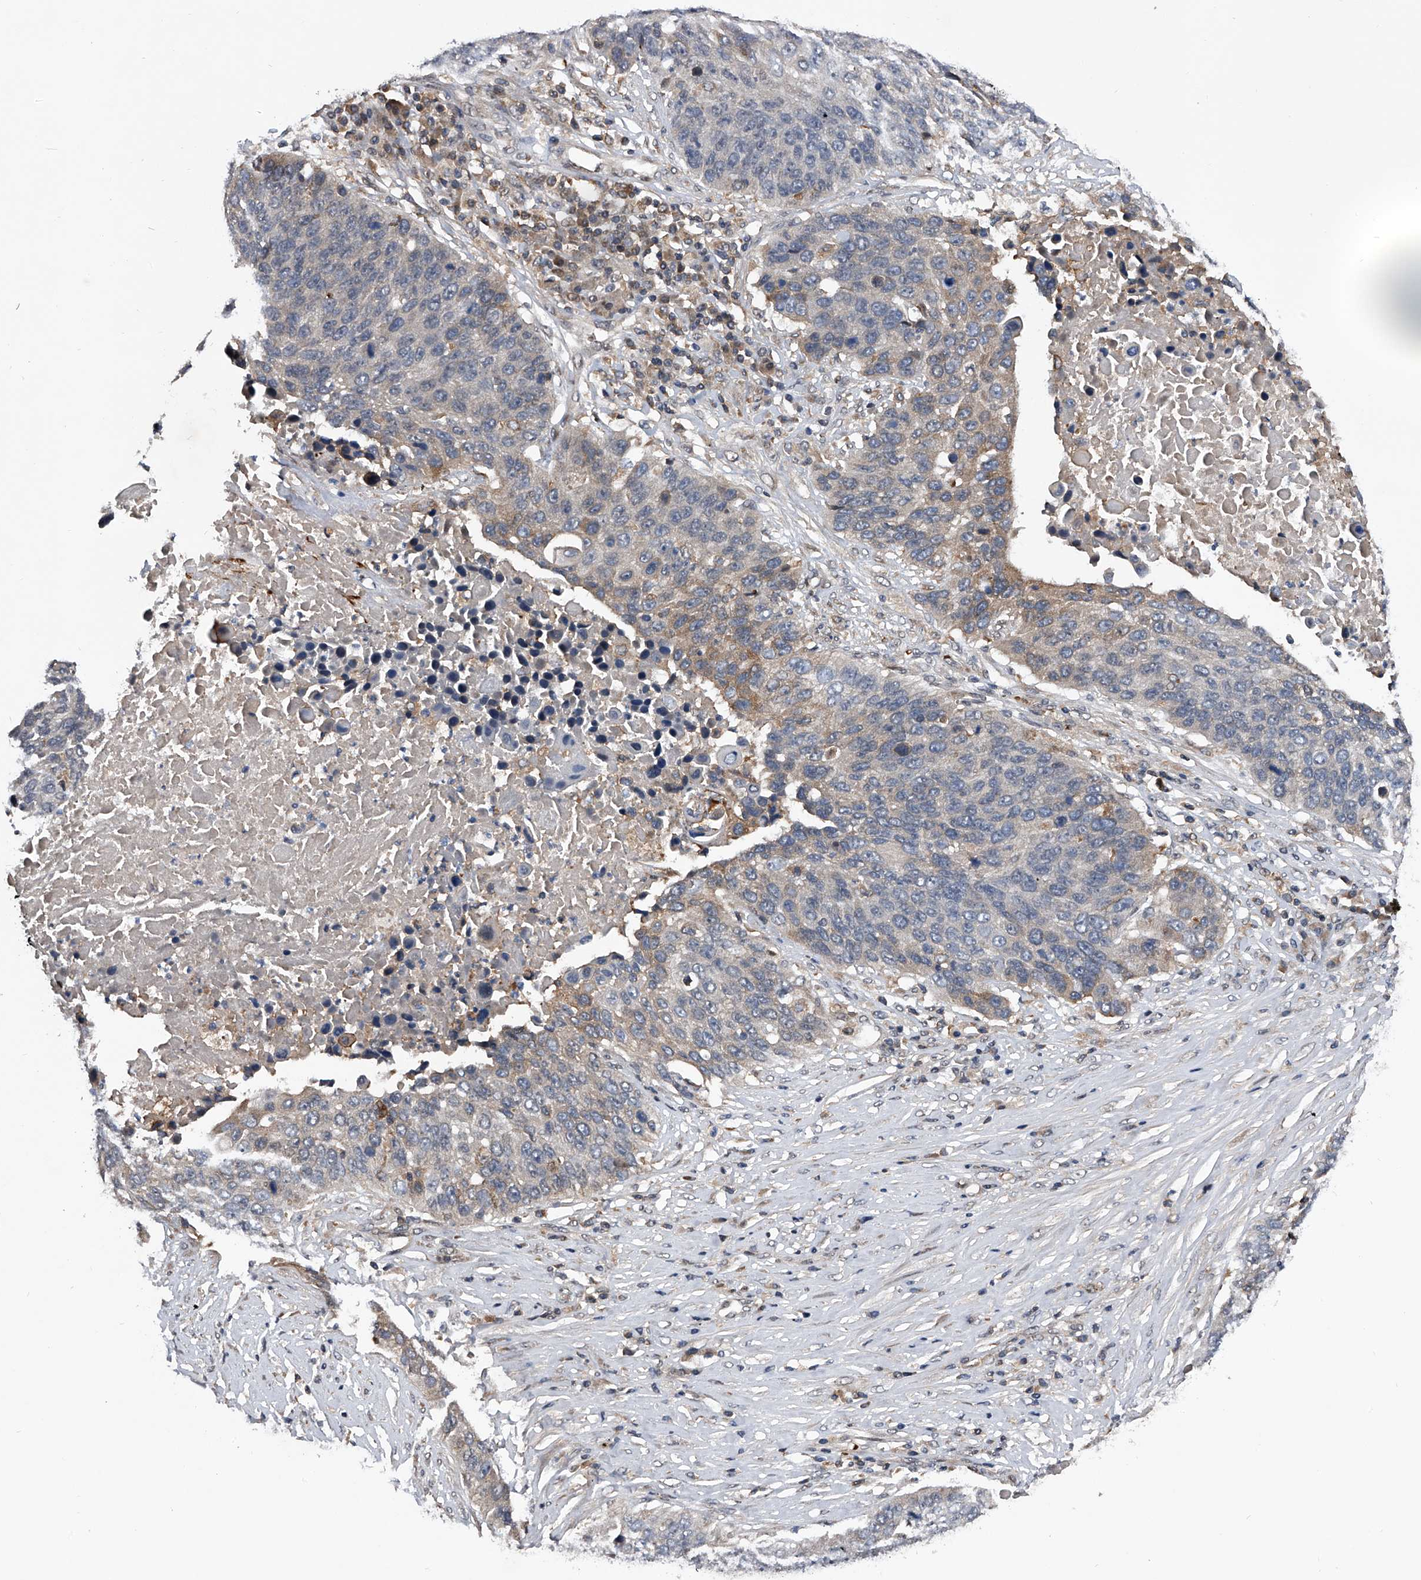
{"staining": {"intensity": "negative", "quantity": "none", "location": "none"}, "tissue": "lung cancer", "cell_type": "Tumor cells", "image_type": "cancer", "snomed": [{"axis": "morphology", "description": "Squamous cell carcinoma, NOS"}, {"axis": "topography", "description": "Lung"}], "caption": "An immunohistochemistry (IHC) image of lung cancer is shown. There is no staining in tumor cells of lung cancer. (Stains: DAB (3,3'-diaminobenzidine) immunohistochemistry with hematoxylin counter stain, Microscopy: brightfield microscopy at high magnification).", "gene": "ZNF30", "patient": {"sex": "male", "age": 66}}